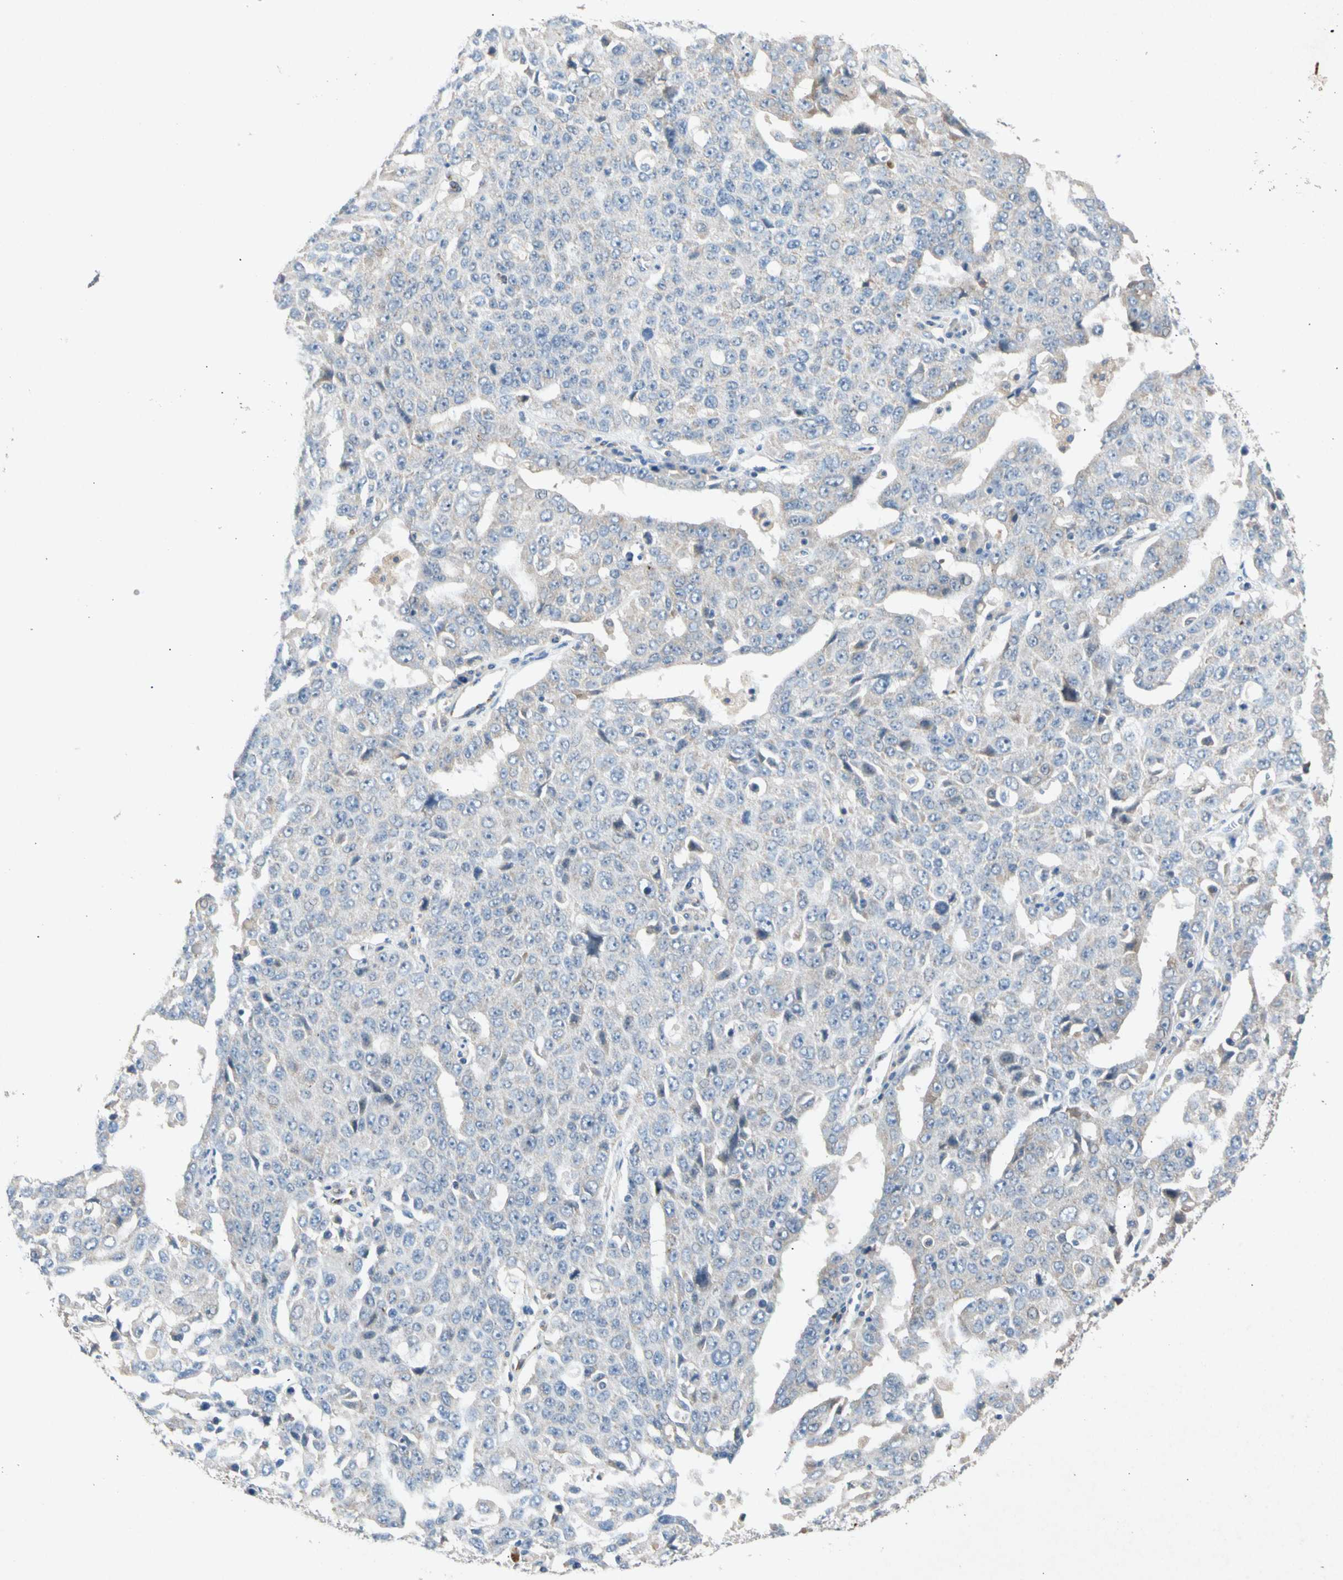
{"staining": {"intensity": "negative", "quantity": "none", "location": "none"}, "tissue": "ovarian cancer", "cell_type": "Tumor cells", "image_type": "cancer", "snomed": [{"axis": "morphology", "description": "Carcinoma, endometroid"}, {"axis": "topography", "description": "Ovary"}], "caption": "DAB immunohistochemical staining of human ovarian cancer (endometroid carcinoma) shows no significant staining in tumor cells.", "gene": "GASK1B", "patient": {"sex": "female", "age": 62}}